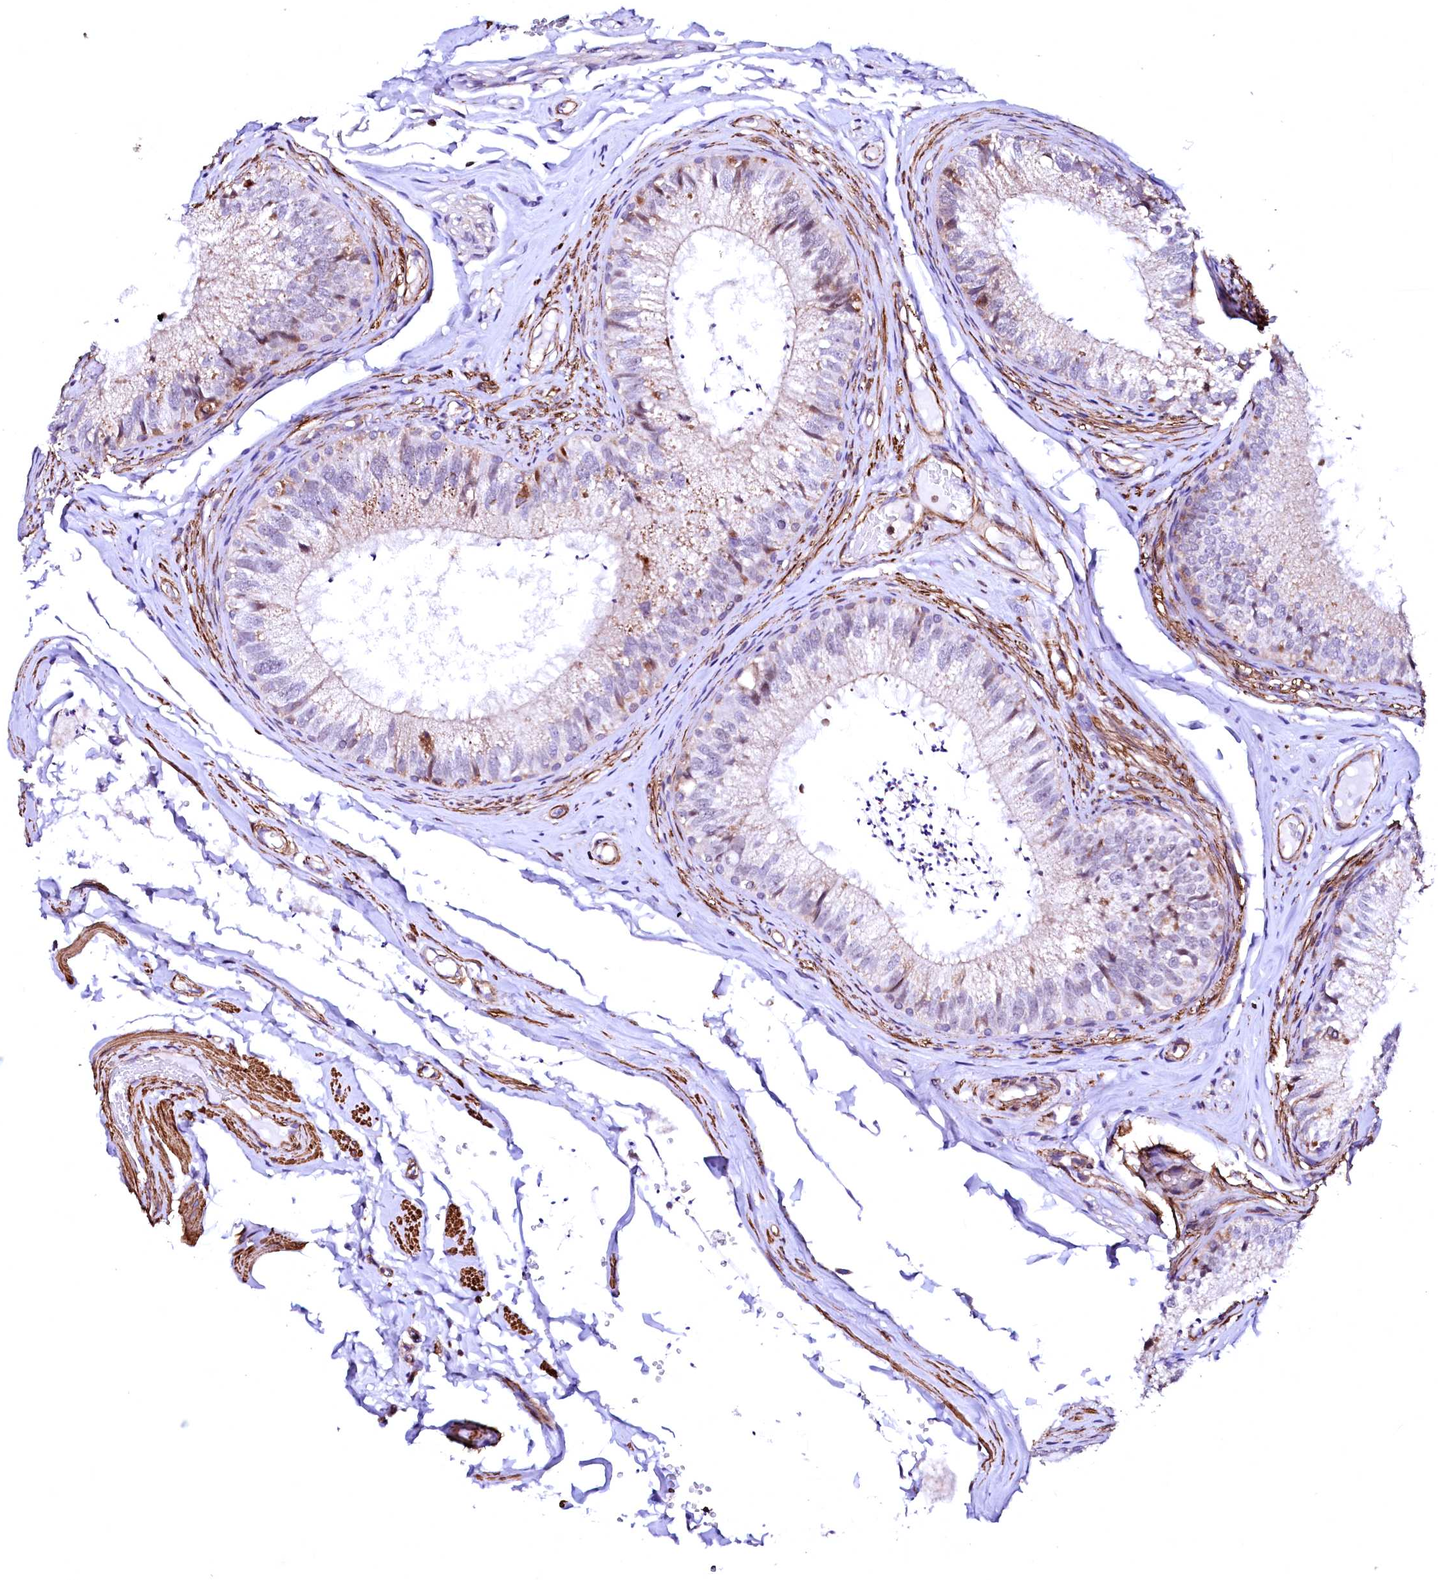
{"staining": {"intensity": "moderate", "quantity": "<25%", "location": "cytoplasmic/membranous"}, "tissue": "epididymis", "cell_type": "Glandular cells", "image_type": "normal", "snomed": [{"axis": "morphology", "description": "Normal tissue, NOS"}, {"axis": "topography", "description": "Epididymis"}], "caption": "A high-resolution micrograph shows immunohistochemistry staining of normal epididymis, which displays moderate cytoplasmic/membranous positivity in approximately <25% of glandular cells.", "gene": "GPR176", "patient": {"sex": "male", "age": 79}}